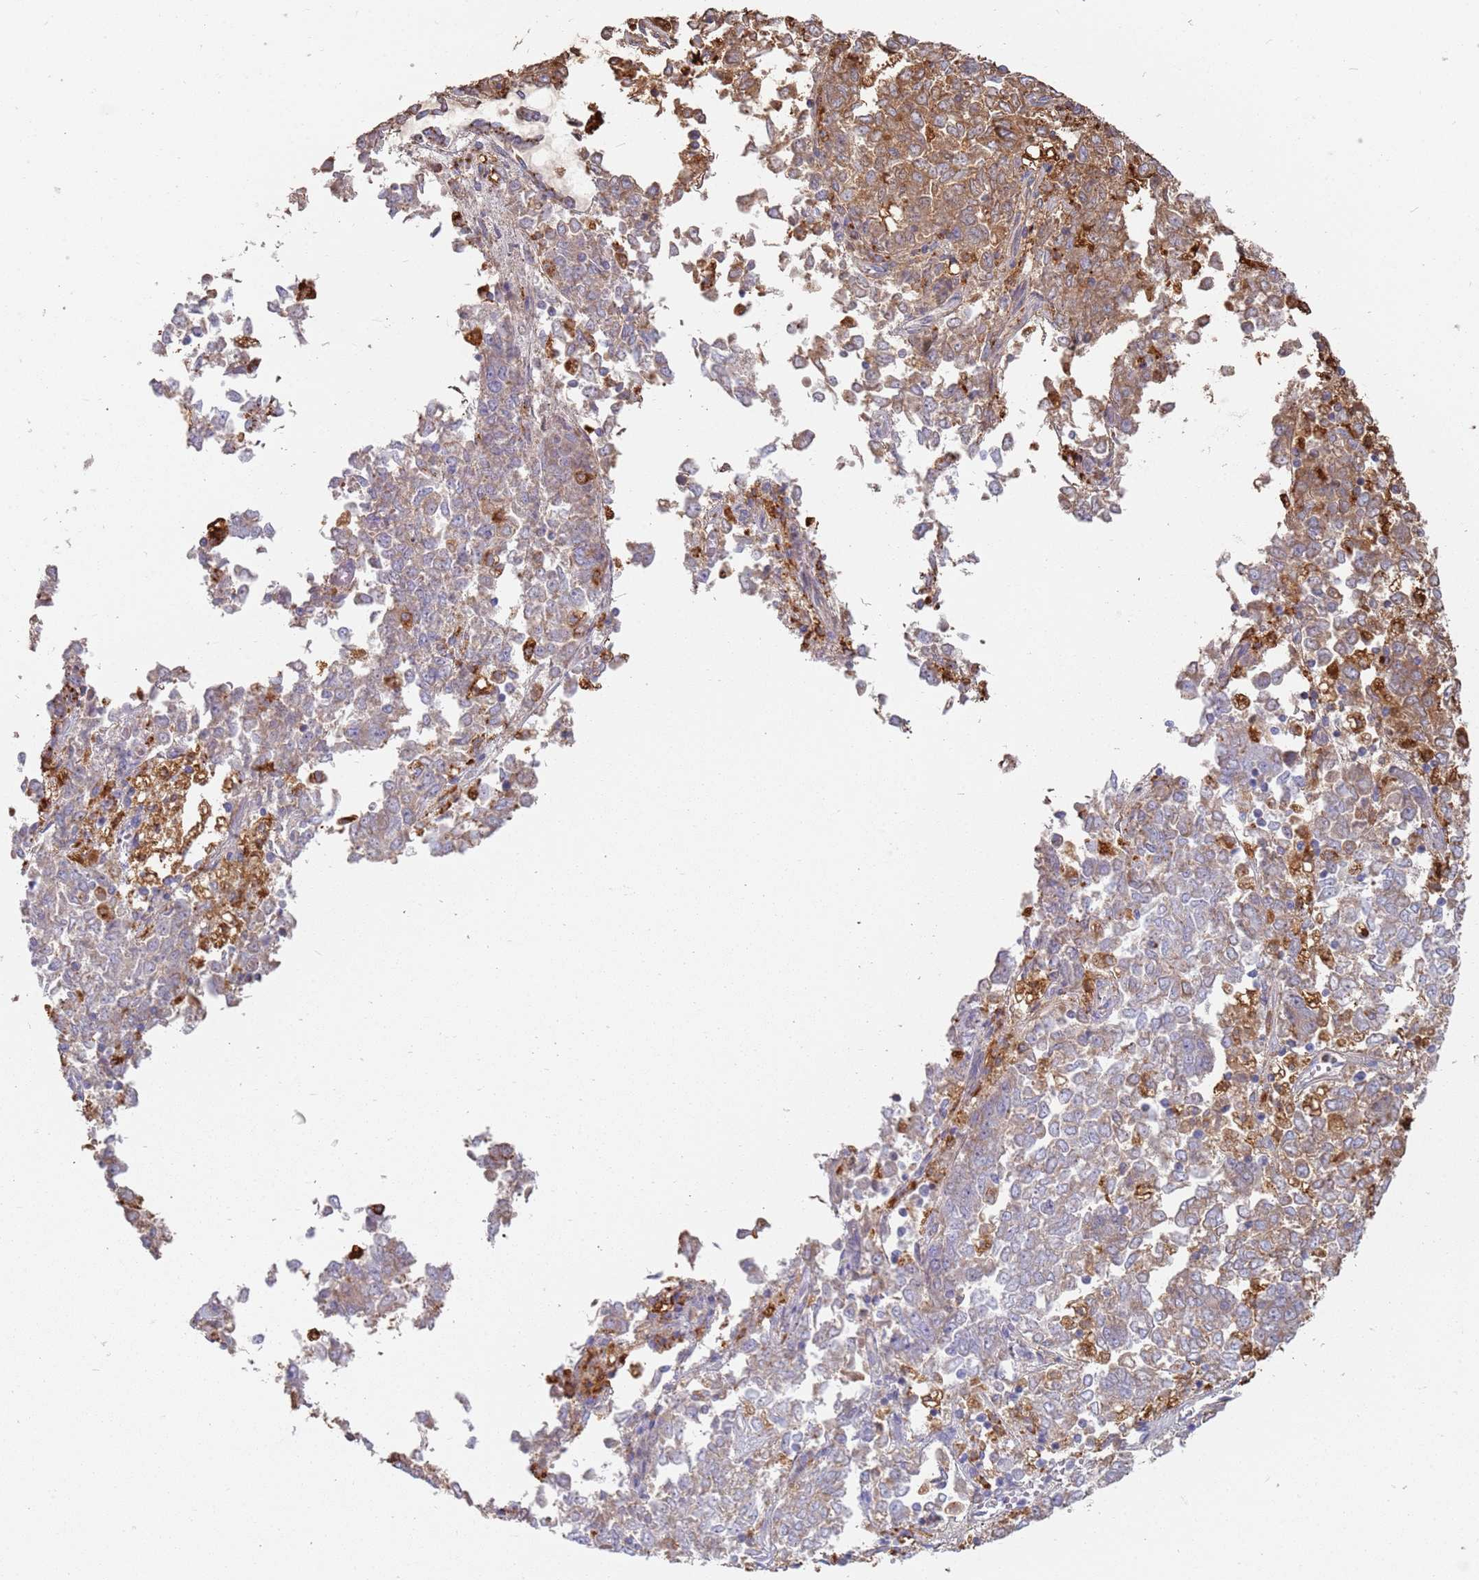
{"staining": {"intensity": "moderate", "quantity": "25%-75%", "location": "cytoplasmic/membranous"}, "tissue": "endometrial cancer", "cell_type": "Tumor cells", "image_type": "cancer", "snomed": [{"axis": "morphology", "description": "Adenocarcinoma, NOS"}, {"axis": "topography", "description": "Endometrium"}], "caption": "Human endometrial cancer (adenocarcinoma) stained with a protein marker exhibits moderate staining in tumor cells.", "gene": "TMEM229B", "patient": {"sex": "female", "age": 80}}